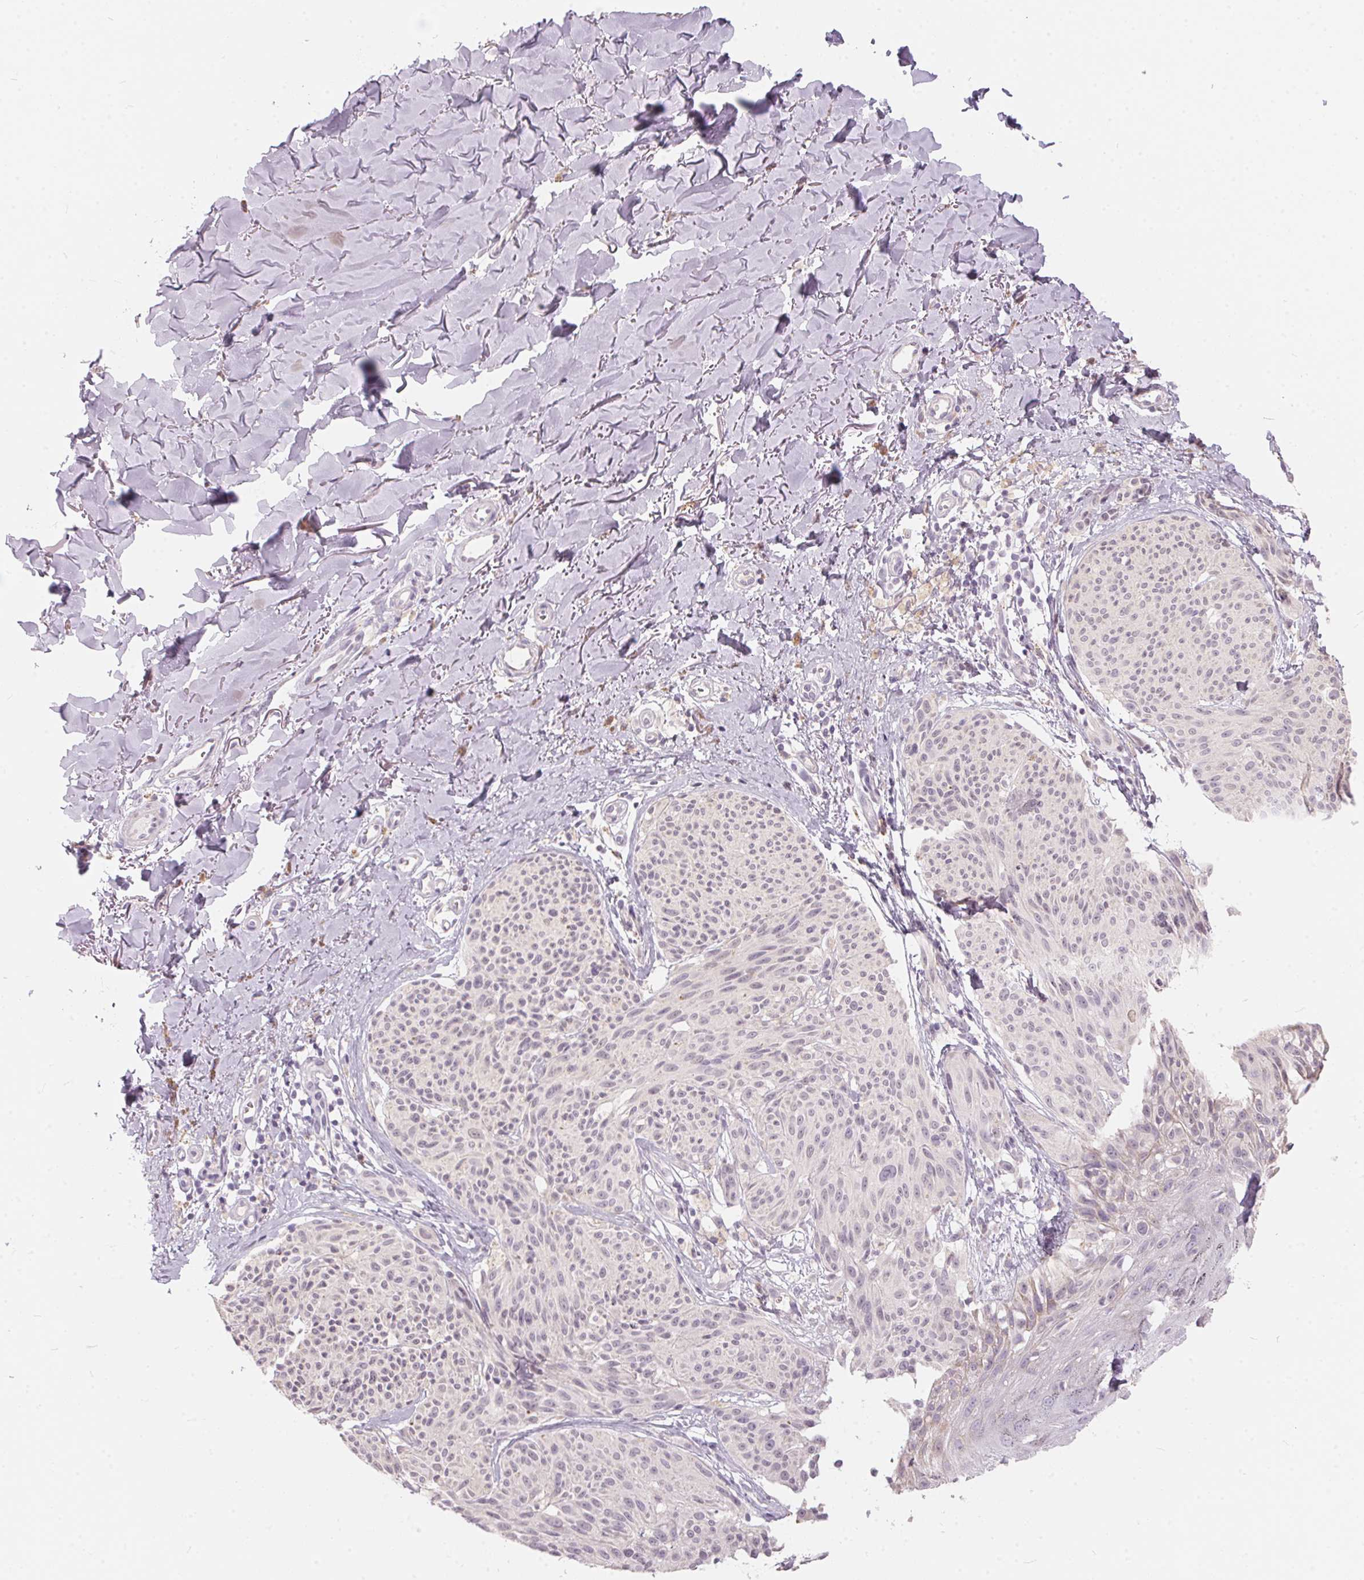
{"staining": {"intensity": "negative", "quantity": "none", "location": "none"}, "tissue": "melanoma", "cell_type": "Tumor cells", "image_type": "cancer", "snomed": [{"axis": "morphology", "description": "Malignant melanoma, NOS"}, {"axis": "topography", "description": "Skin"}], "caption": "Immunohistochemistry histopathology image of melanoma stained for a protein (brown), which exhibits no expression in tumor cells.", "gene": "SERPINB1", "patient": {"sex": "female", "age": 87}}